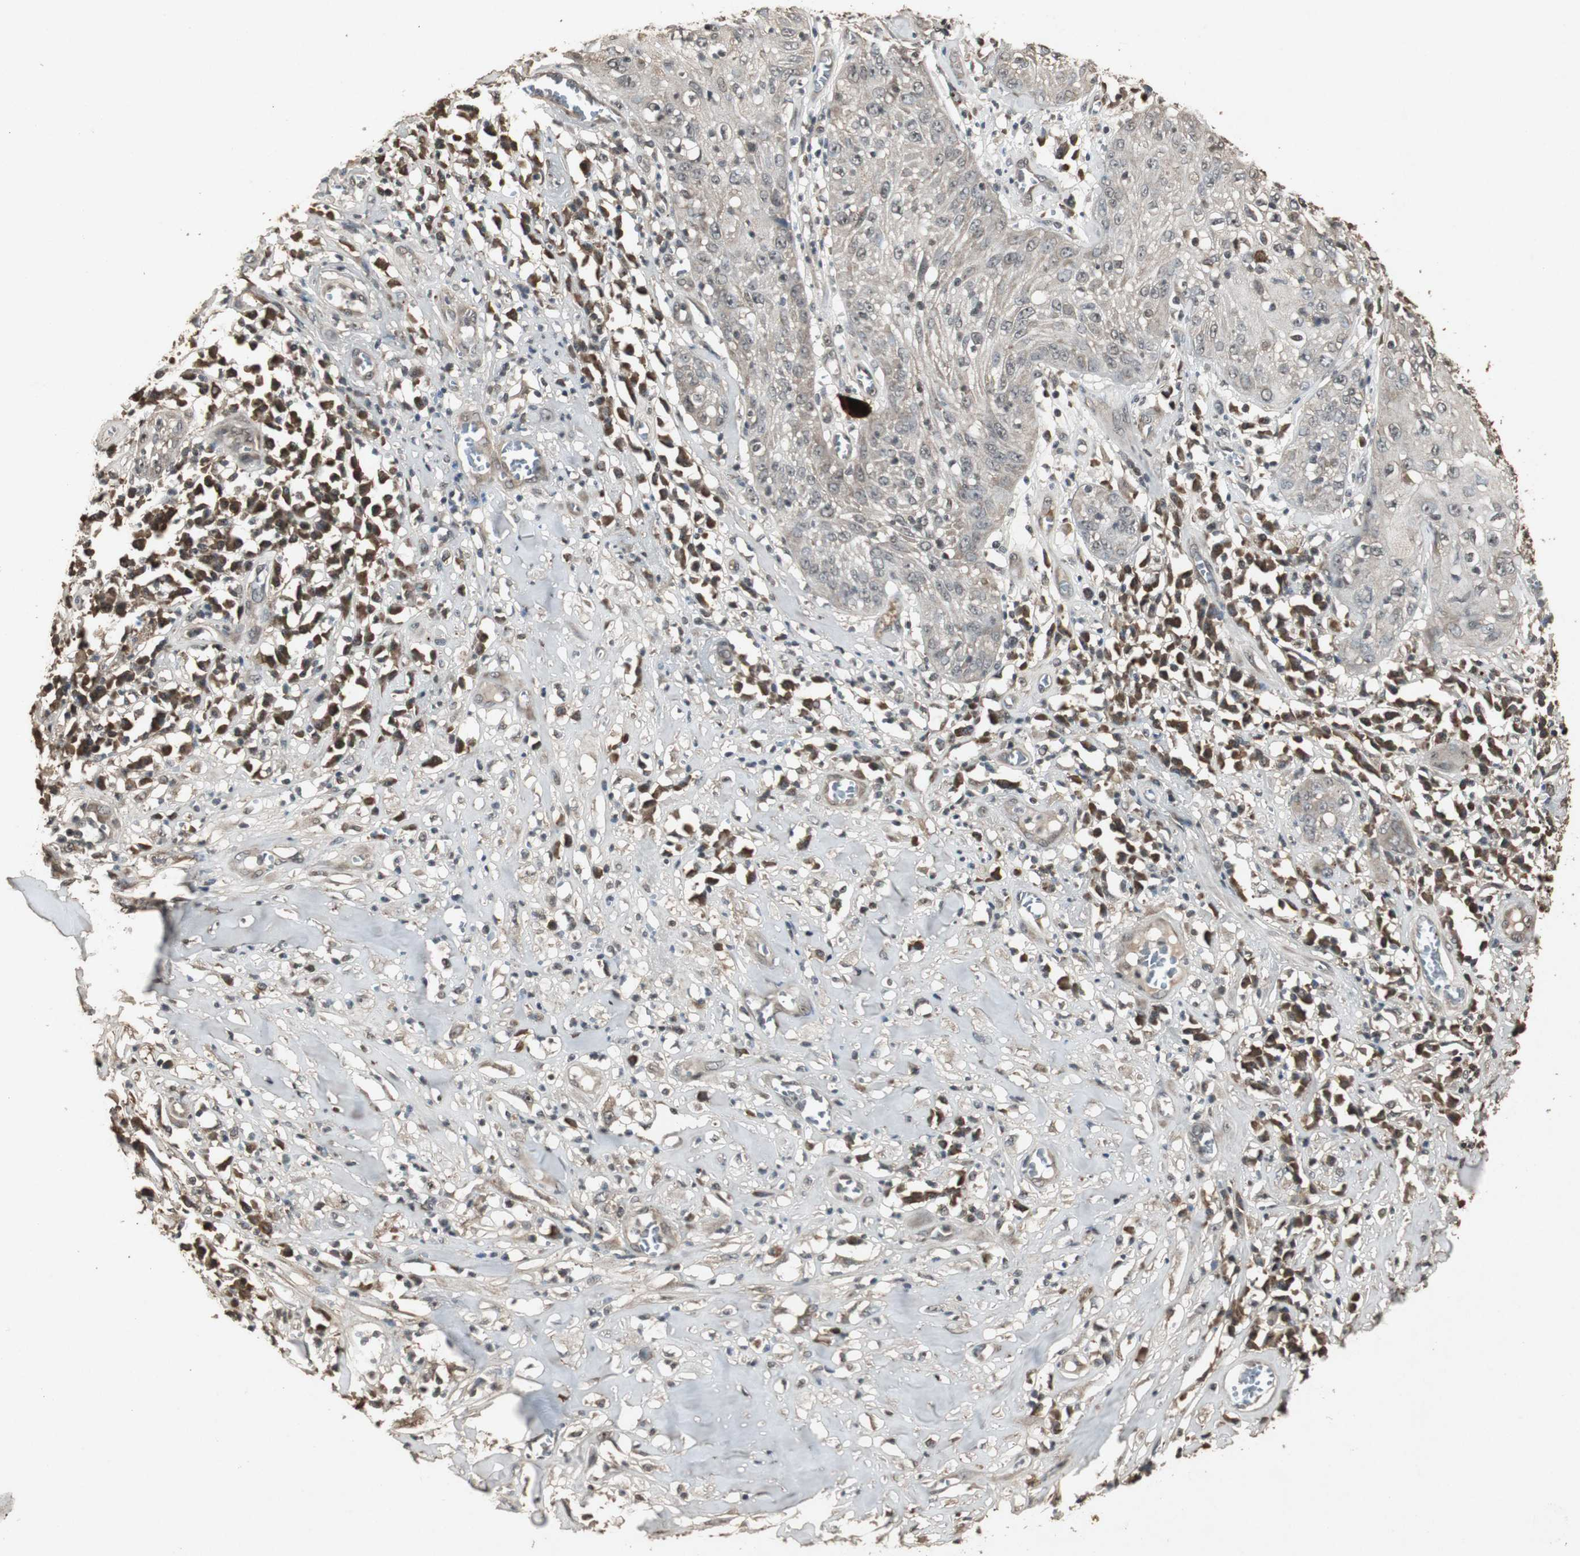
{"staining": {"intensity": "weak", "quantity": ">75%", "location": "cytoplasmic/membranous"}, "tissue": "skin cancer", "cell_type": "Tumor cells", "image_type": "cancer", "snomed": [{"axis": "morphology", "description": "Squamous cell carcinoma, NOS"}, {"axis": "topography", "description": "Skin"}], "caption": "Human skin cancer (squamous cell carcinoma) stained with a brown dye exhibits weak cytoplasmic/membranous positive staining in approximately >75% of tumor cells.", "gene": "EMX1", "patient": {"sex": "male", "age": 65}}